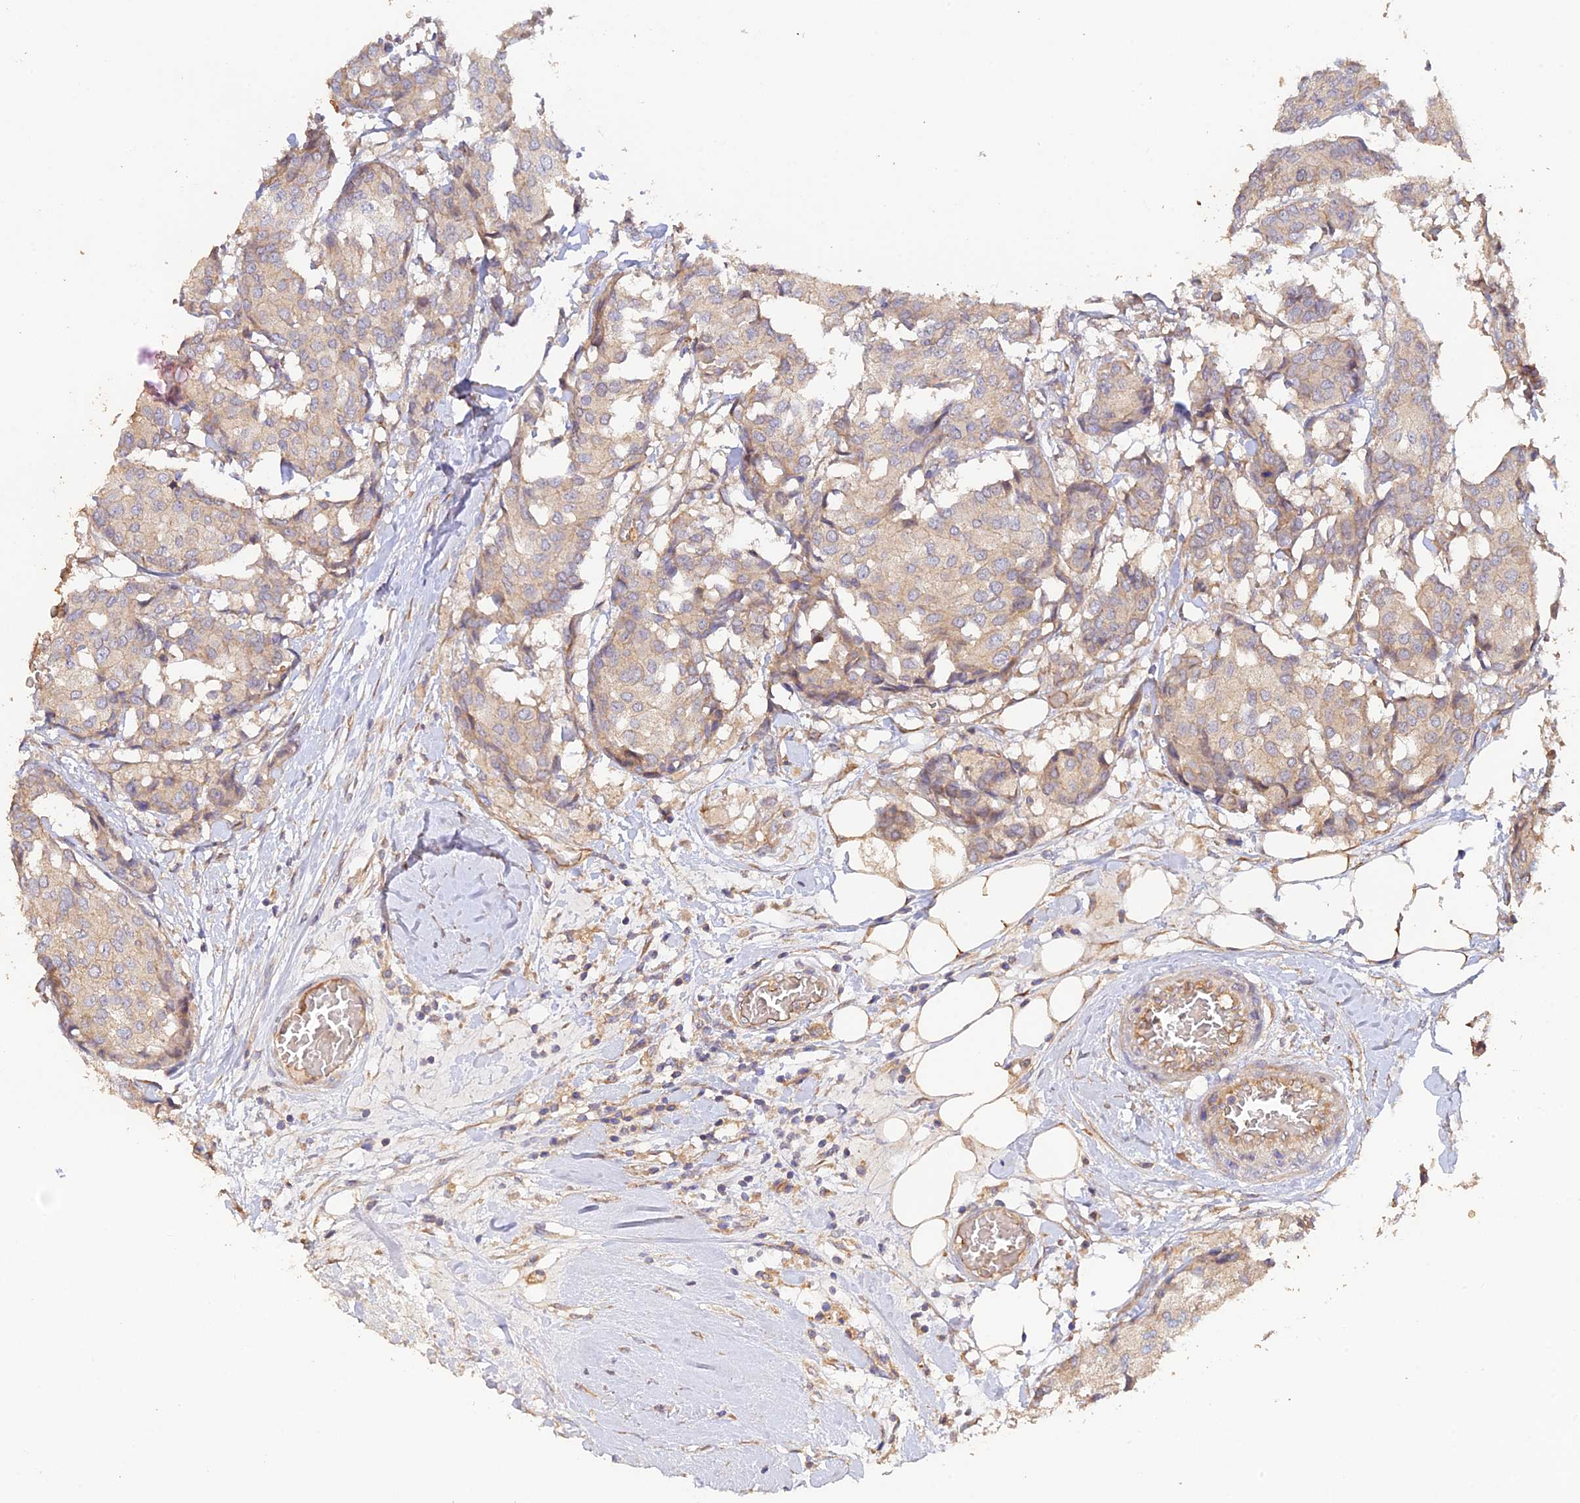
{"staining": {"intensity": "weak", "quantity": "25%-75%", "location": "cytoplasmic/membranous"}, "tissue": "breast cancer", "cell_type": "Tumor cells", "image_type": "cancer", "snomed": [{"axis": "morphology", "description": "Duct carcinoma"}, {"axis": "topography", "description": "Breast"}], "caption": "The micrograph displays staining of breast cancer, revealing weak cytoplasmic/membranous protein staining (brown color) within tumor cells.", "gene": "MYO9A", "patient": {"sex": "female", "age": 75}}